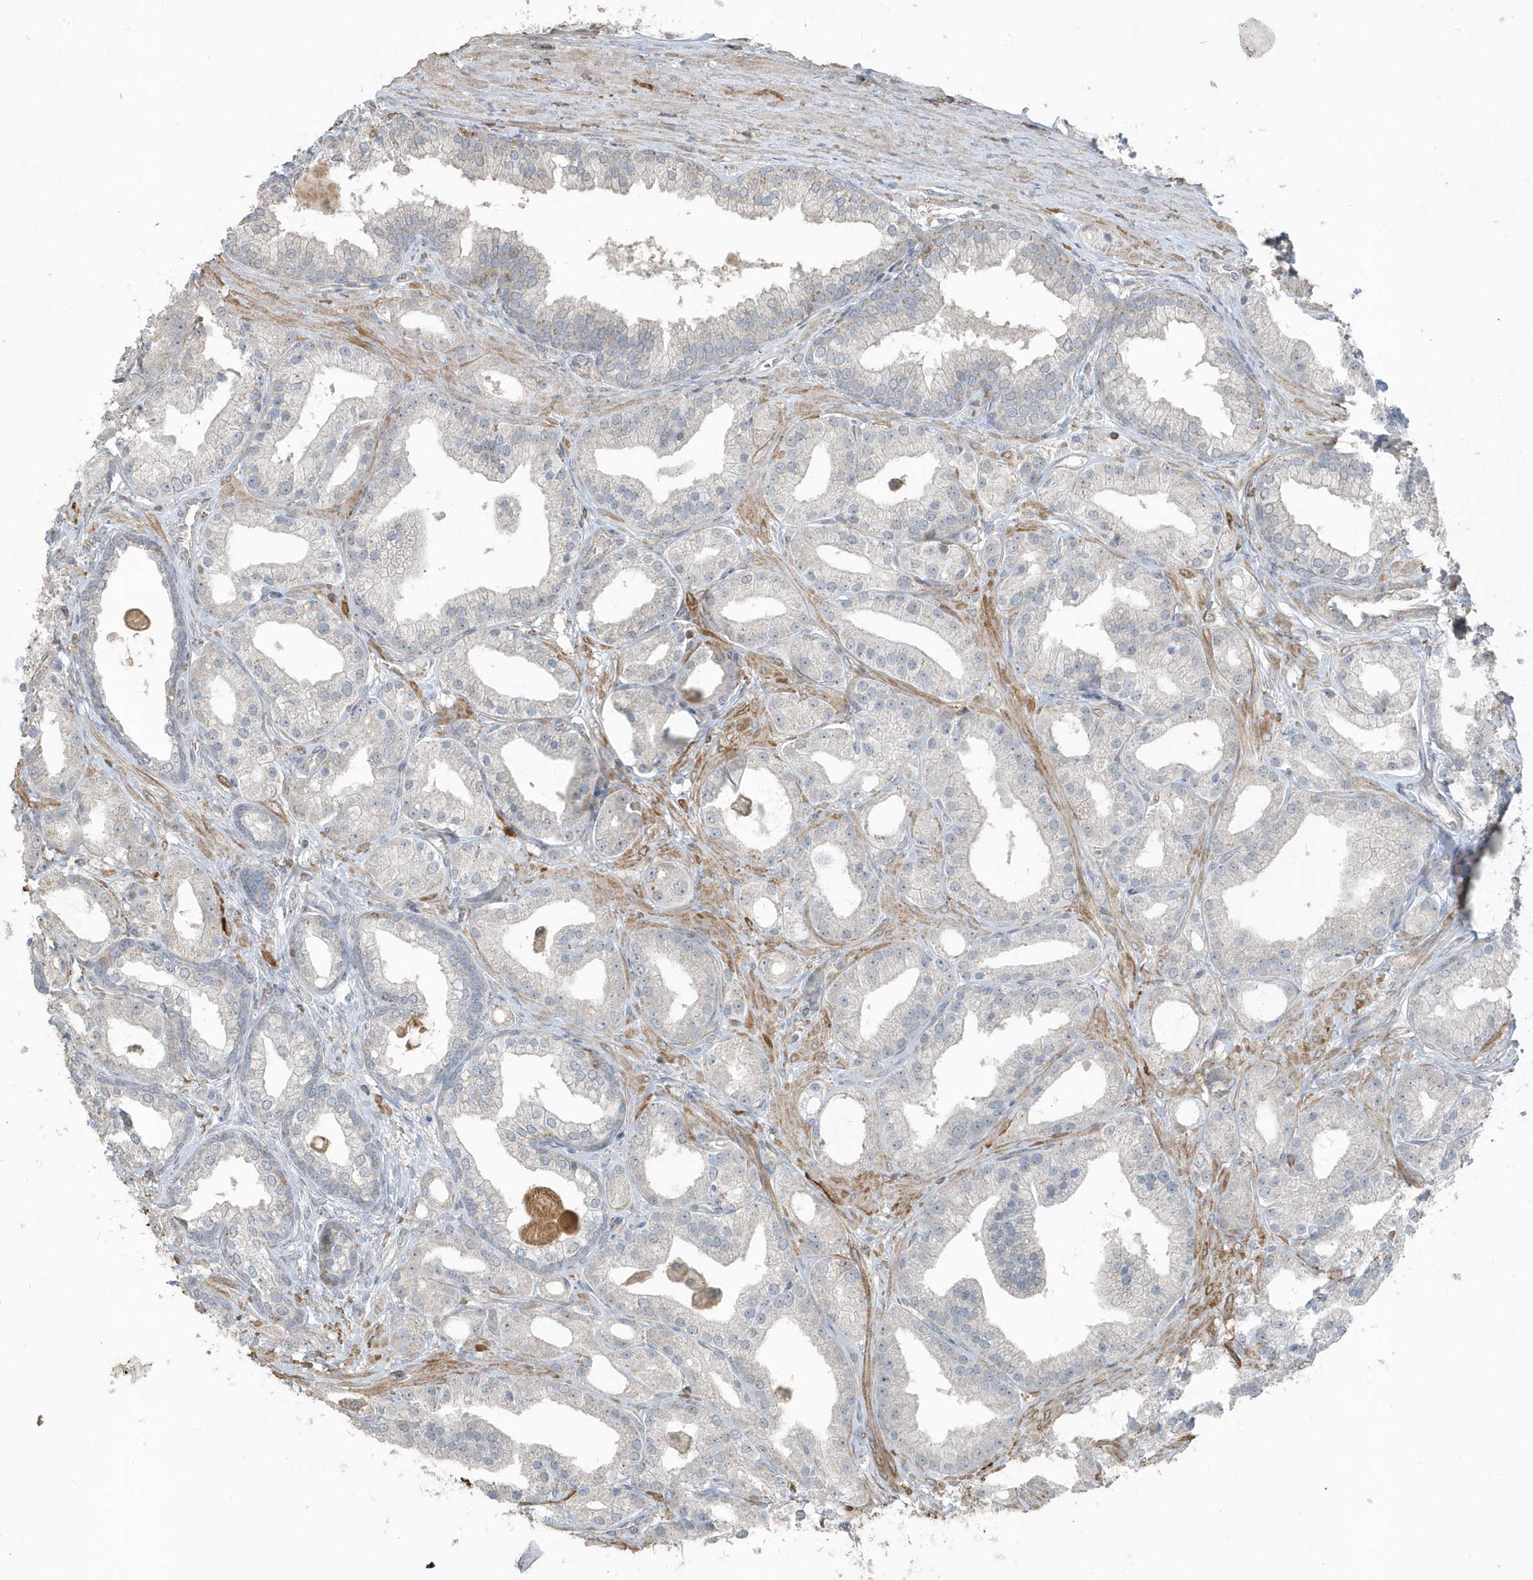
{"staining": {"intensity": "negative", "quantity": "none", "location": "none"}, "tissue": "prostate cancer", "cell_type": "Tumor cells", "image_type": "cancer", "snomed": [{"axis": "morphology", "description": "Adenocarcinoma, Low grade"}, {"axis": "topography", "description": "Prostate"}], "caption": "A micrograph of human prostate low-grade adenocarcinoma is negative for staining in tumor cells. (DAB IHC visualized using brightfield microscopy, high magnification).", "gene": "ACTC1", "patient": {"sex": "male", "age": 67}}